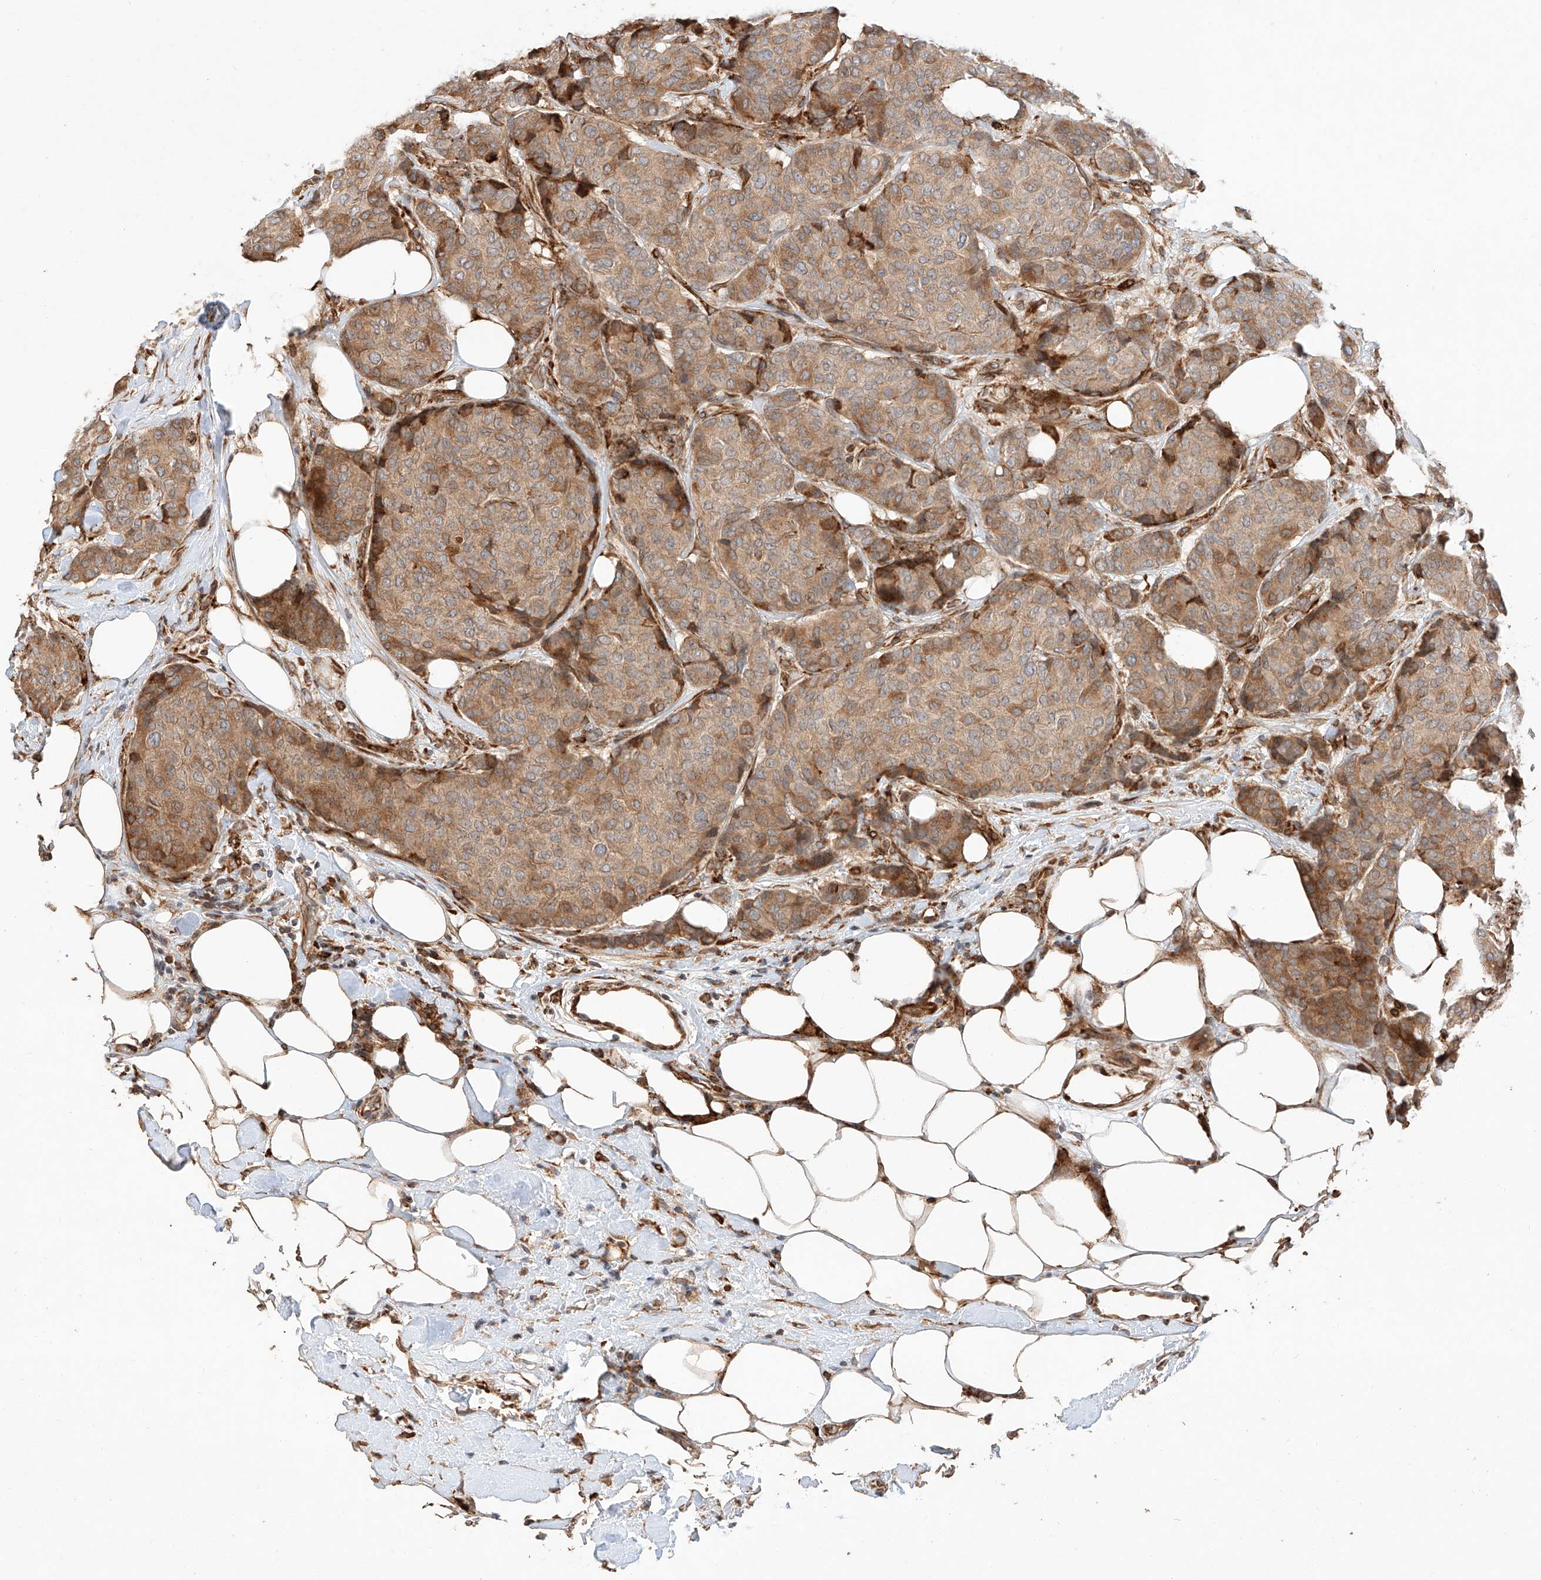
{"staining": {"intensity": "moderate", "quantity": ">75%", "location": "cytoplasmic/membranous"}, "tissue": "breast cancer", "cell_type": "Tumor cells", "image_type": "cancer", "snomed": [{"axis": "morphology", "description": "Duct carcinoma"}, {"axis": "topography", "description": "Breast"}], "caption": "A high-resolution histopathology image shows immunohistochemistry (IHC) staining of breast cancer (invasive ductal carcinoma), which displays moderate cytoplasmic/membranous staining in approximately >75% of tumor cells. The protein is stained brown, and the nuclei are stained in blue (DAB IHC with brightfield microscopy, high magnification).", "gene": "ZNF84", "patient": {"sex": "female", "age": 75}}